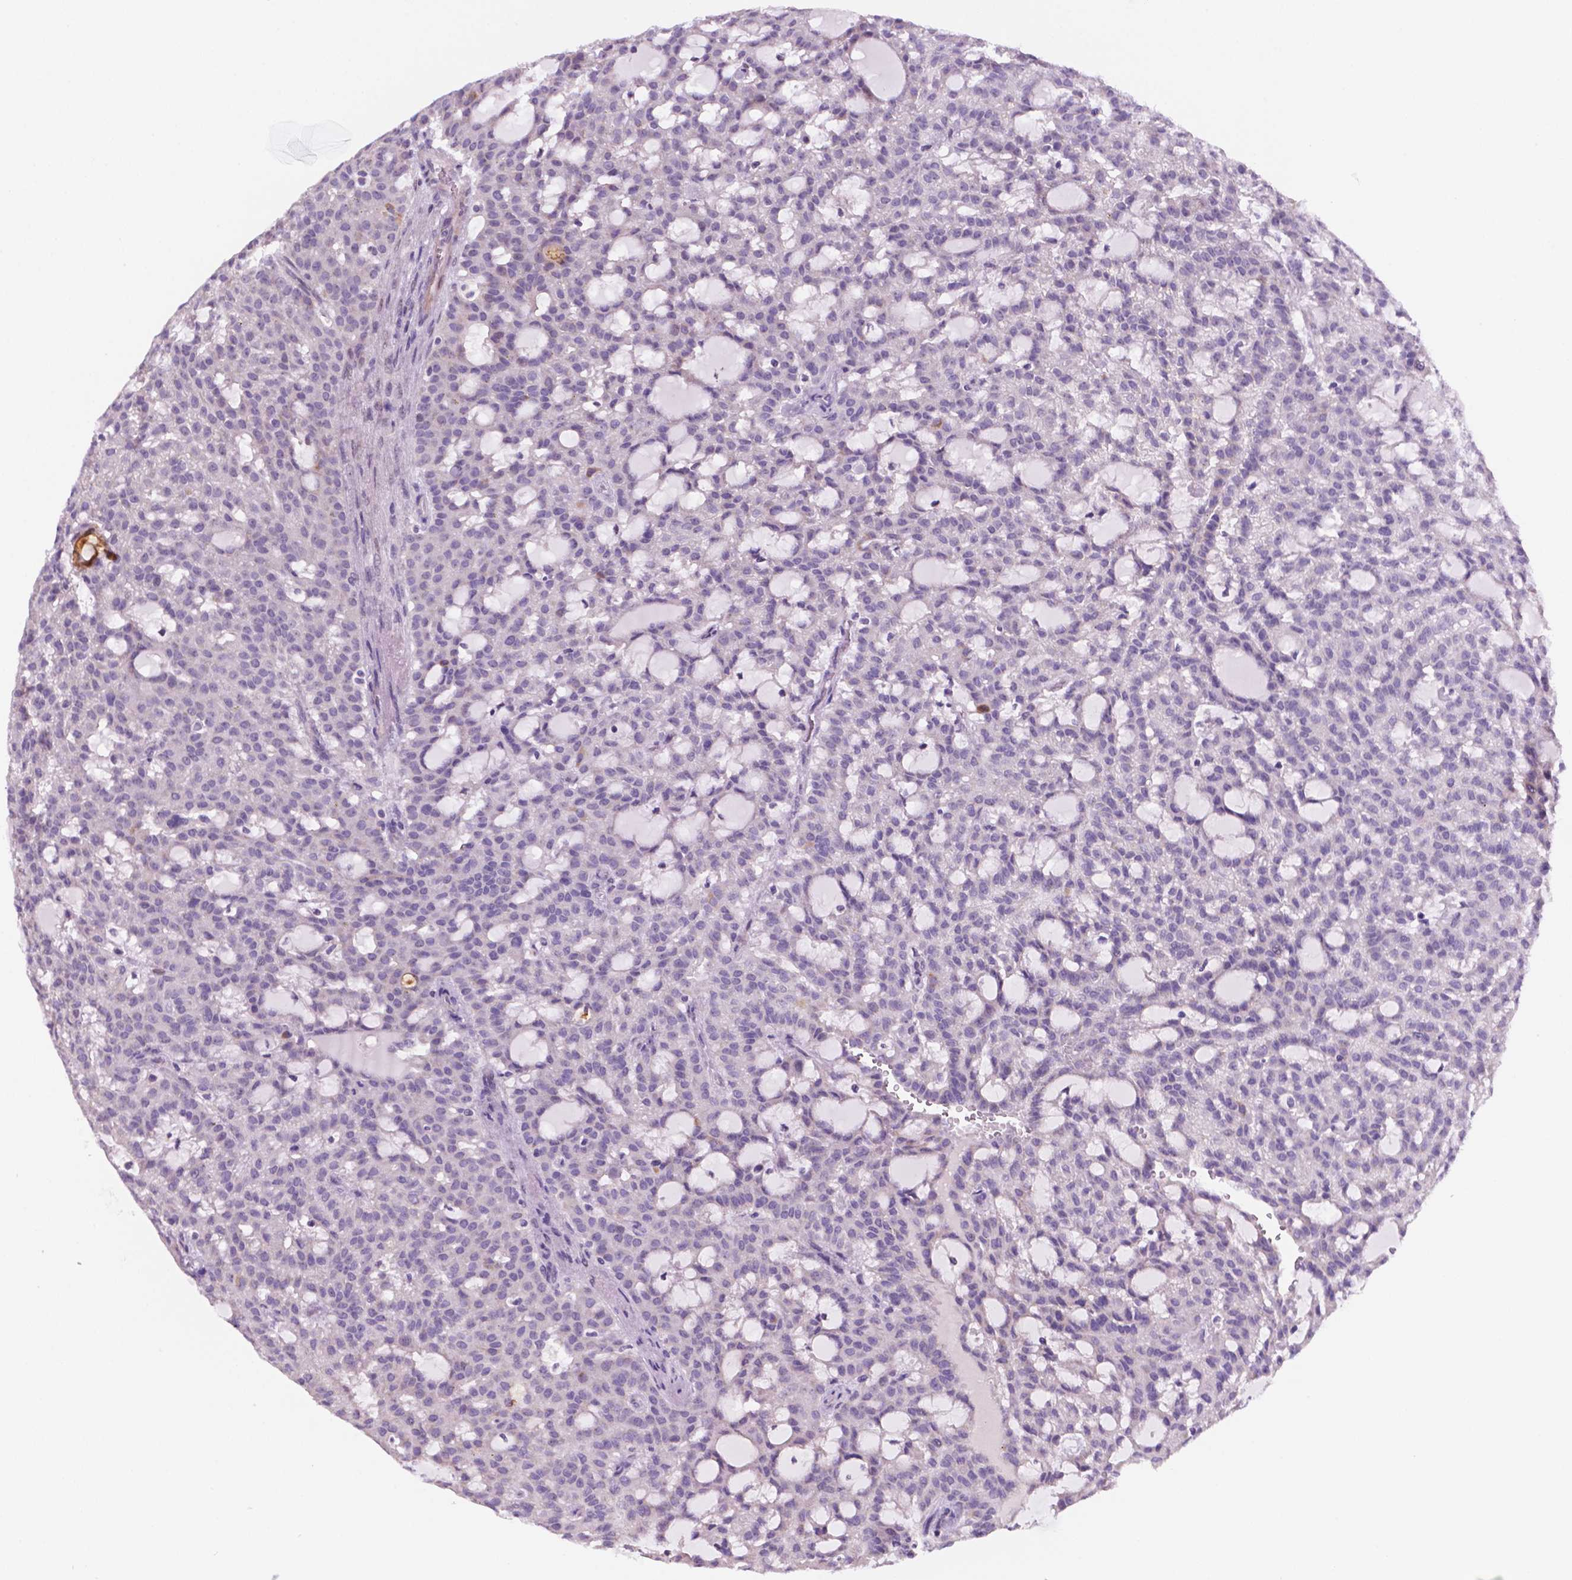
{"staining": {"intensity": "negative", "quantity": "none", "location": "none"}, "tissue": "renal cancer", "cell_type": "Tumor cells", "image_type": "cancer", "snomed": [{"axis": "morphology", "description": "Adenocarcinoma, NOS"}, {"axis": "topography", "description": "Kidney"}], "caption": "The micrograph demonstrates no significant staining in tumor cells of renal cancer (adenocarcinoma). (Brightfield microscopy of DAB (3,3'-diaminobenzidine) immunohistochemistry at high magnification).", "gene": "C18orf21", "patient": {"sex": "male", "age": 63}}